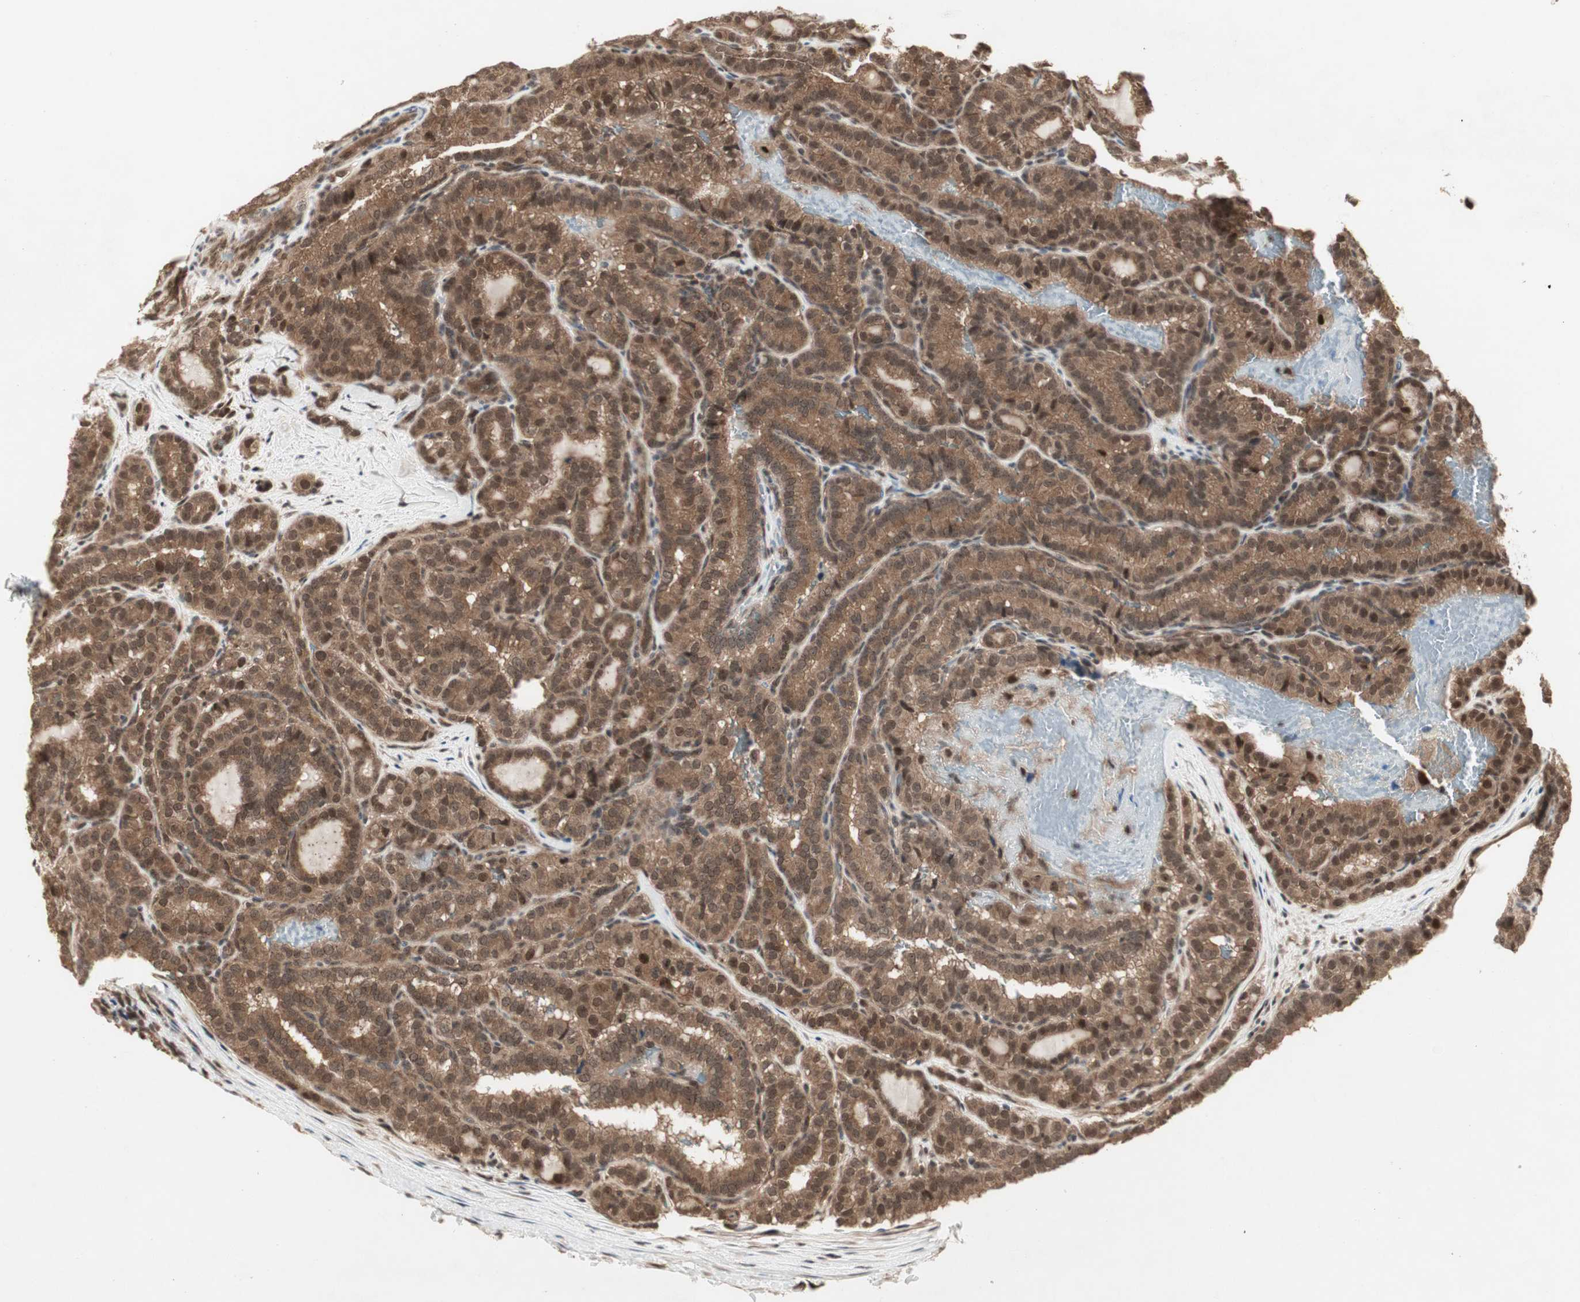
{"staining": {"intensity": "moderate", "quantity": ">75%", "location": "cytoplasmic/membranous,nuclear"}, "tissue": "thyroid cancer", "cell_type": "Tumor cells", "image_type": "cancer", "snomed": [{"axis": "morphology", "description": "Normal tissue, NOS"}, {"axis": "morphology", "description": "Papillary adenocarcinoma, NOS"}, {"axis": "topography", "description": "Thyroid gland"}], "caption": "A medium amount of moderate cytoplasmic/membranous and nuclear staining is seen in approximately >75% of tumor cells in thyroid papillary adenocarcinoma tissue.", "gene": "CSNK2B", "patient": {"sex": "female", "age": 30}}